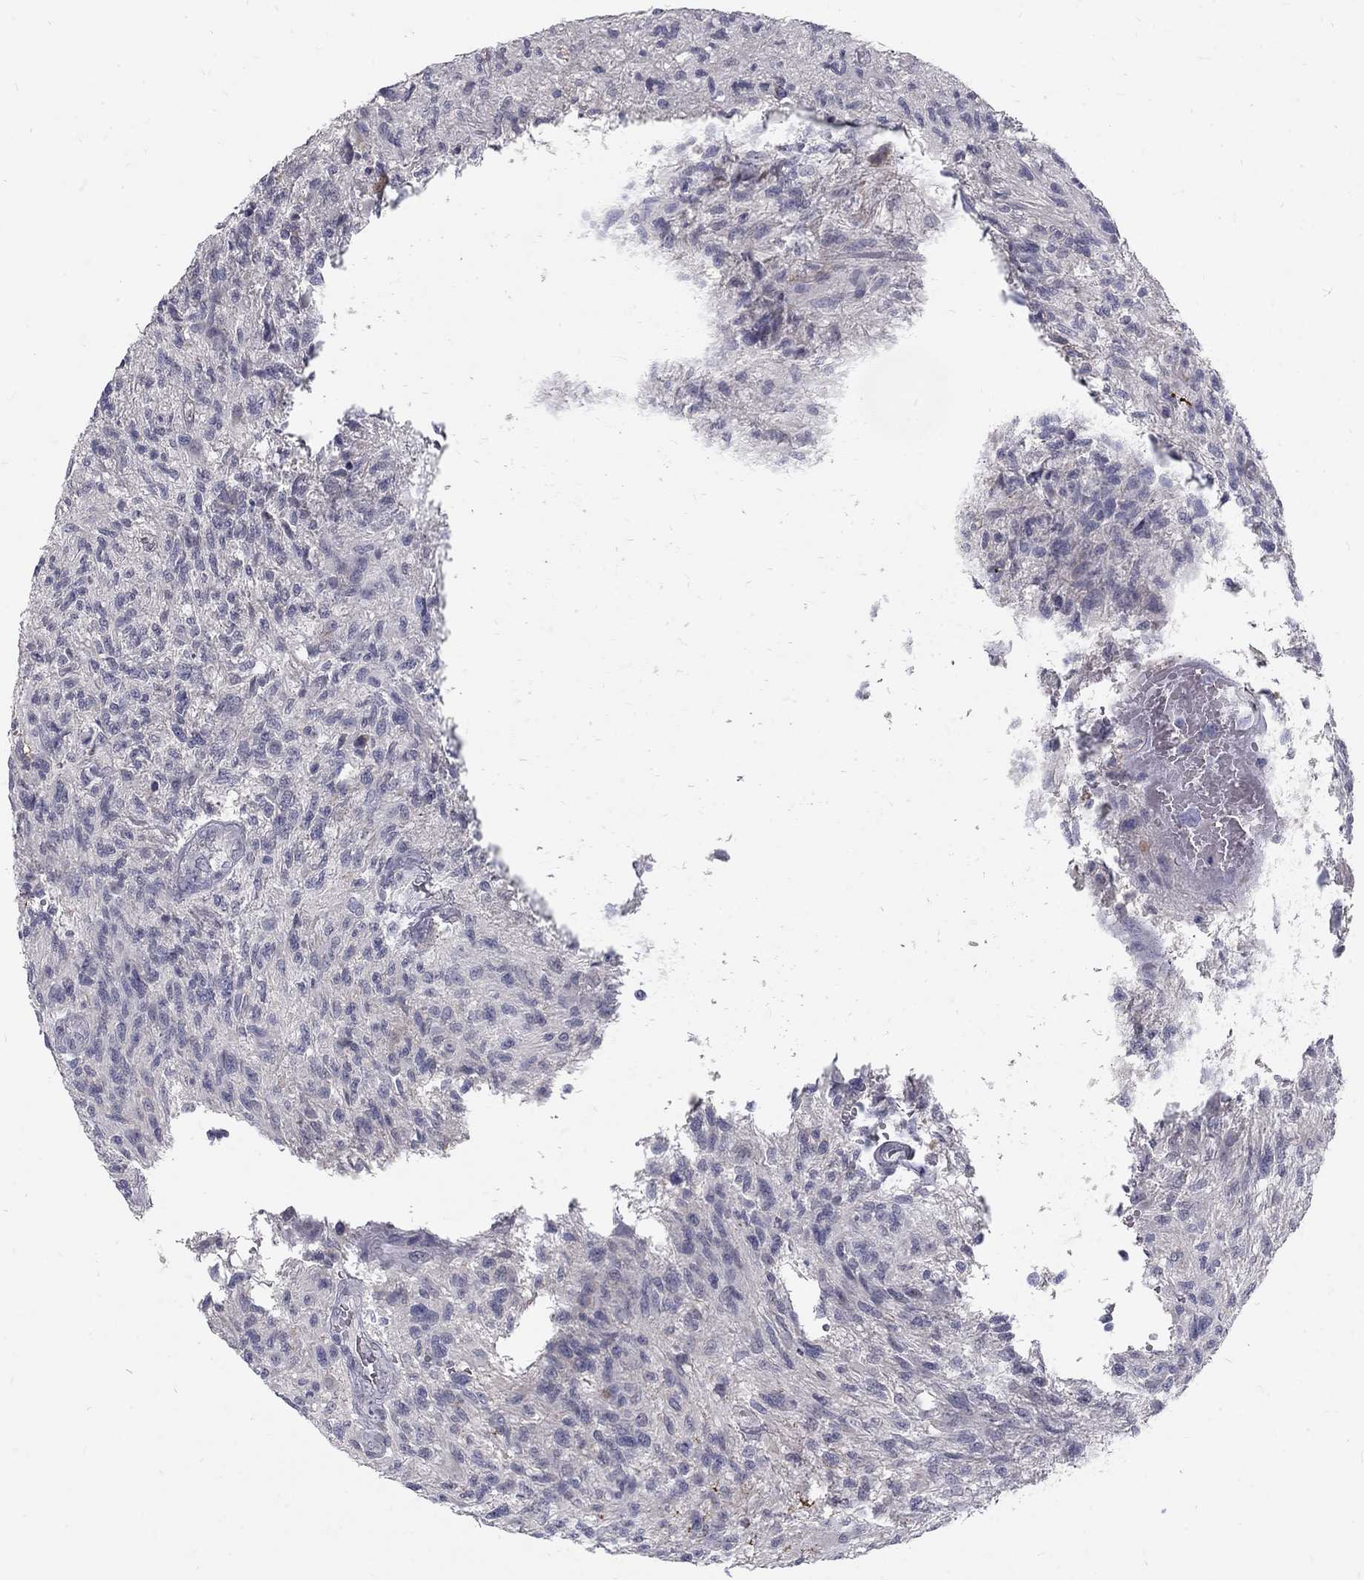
{"staining": {"intensity": "negative", "quantity": "none", "location": "none"}, "tissue": "glioma", "cell_type": "Tumor cells", "image_type": "cancer", "snomed": [{"axis": "morphology", "description": "Glioma, malignant, High grade"}, {"axis": "topography", "description": "Brain"}], "caption": "Micrograph shows no significant protein expression in tumor cells of high-grade glioma (malignant).", "gene": "NOS1", "patient": {"sex": "male", "age": 56}}